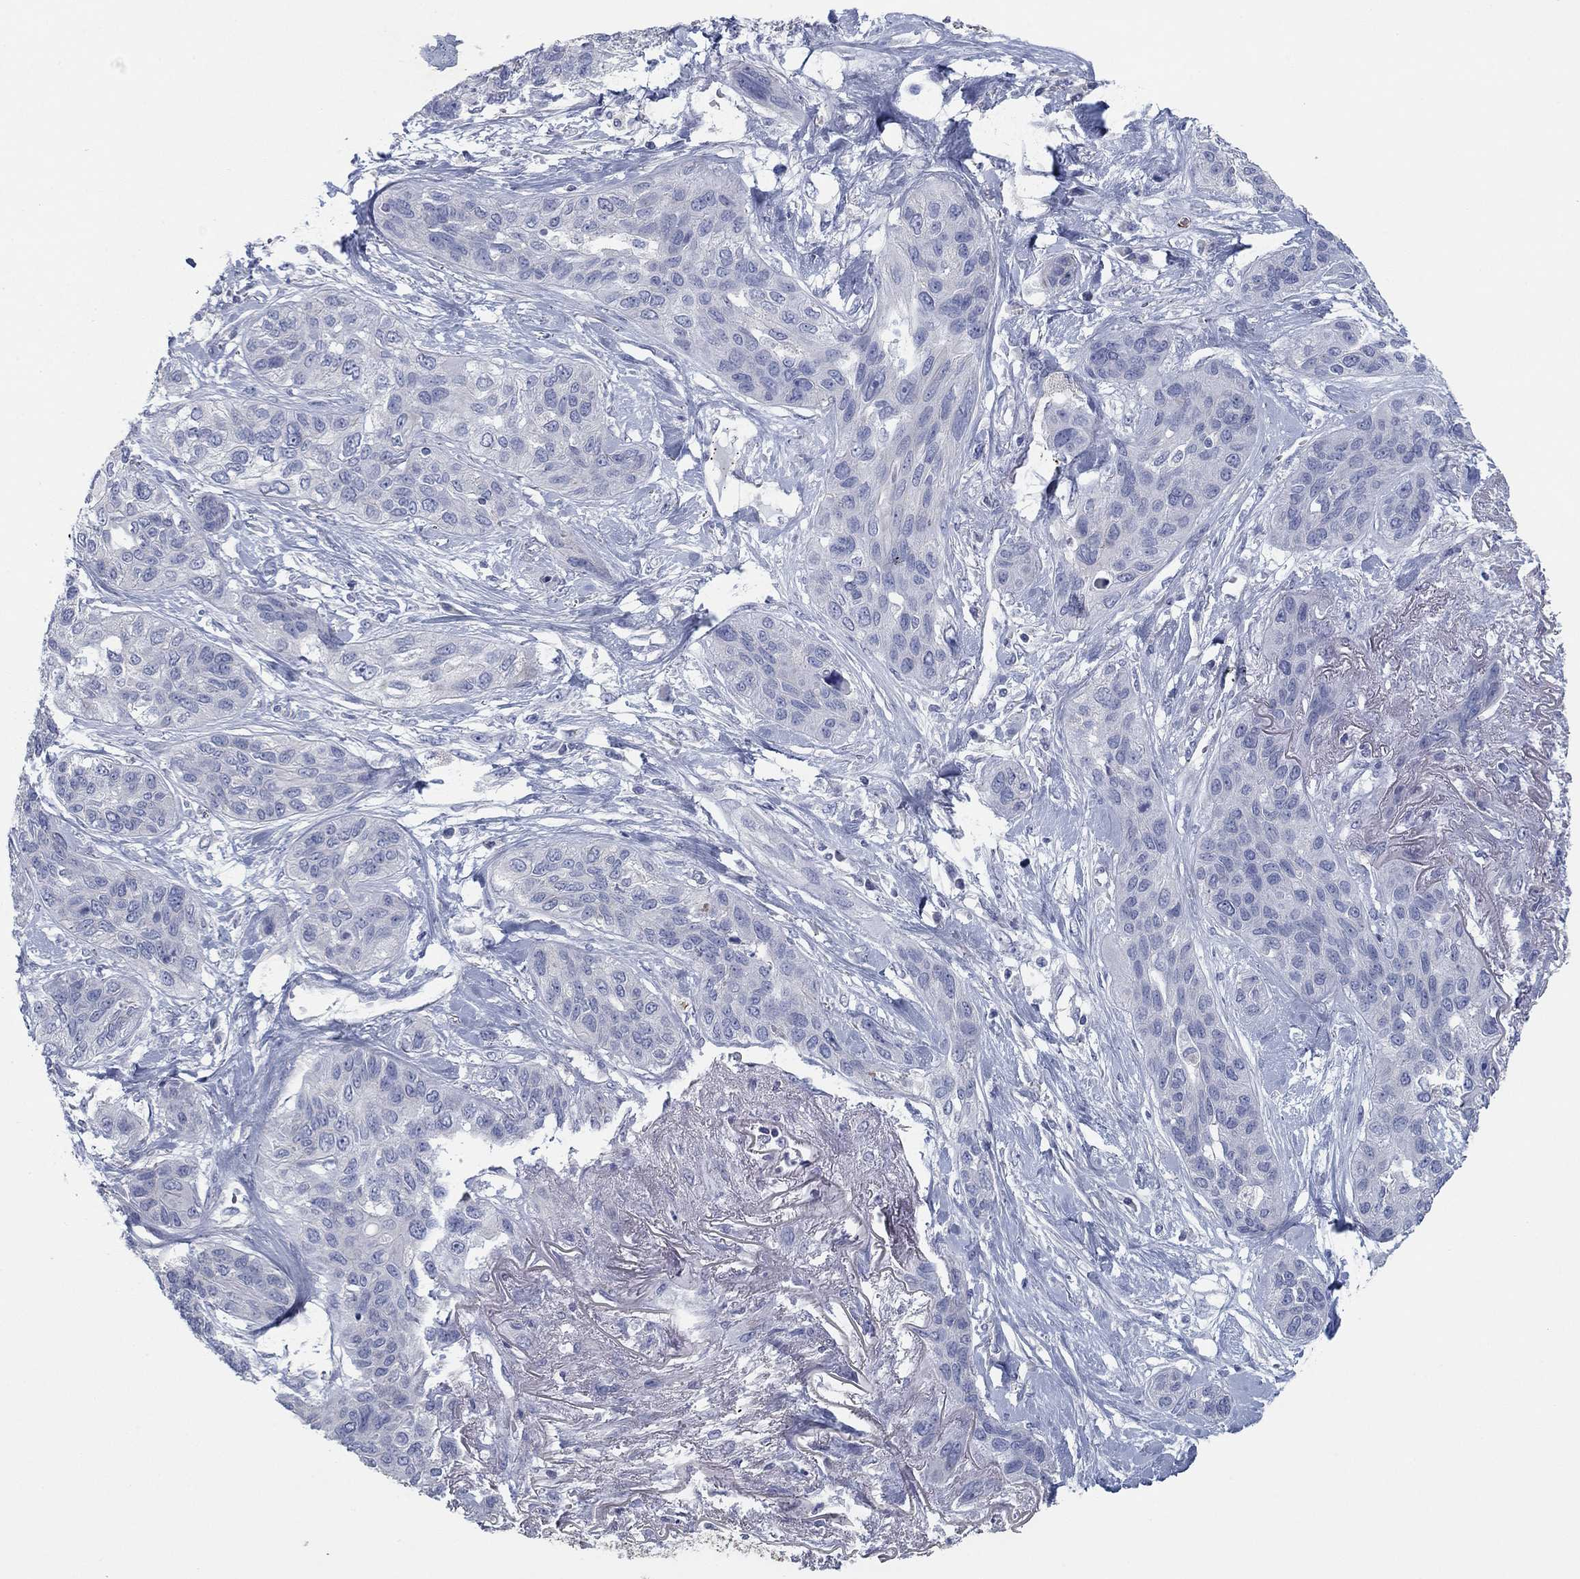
{"staining": {"intensity": "negative", "quantity": "none", "location": "none"}, "tissue": "lung cancer", "cell_type": "Tumor cells", "image_type": "cancer", "snomed": [{"axis": "morphology", "description": "Squamous cell carcinoma, NOS"}, {"axis": "topography", "description": "Lung"}], "caption": "Immunohistochemical staining of lung squamous cell carcinoma exhibits no significant staining in tumor cells. Brightfield microscopy of immunohistochemistry (IHC) stained with DAB (brown) and hematoxylin (blue), captured at high magnification.", "gene": "APOC3", "patient": {"sex": "female", "age": 70}}